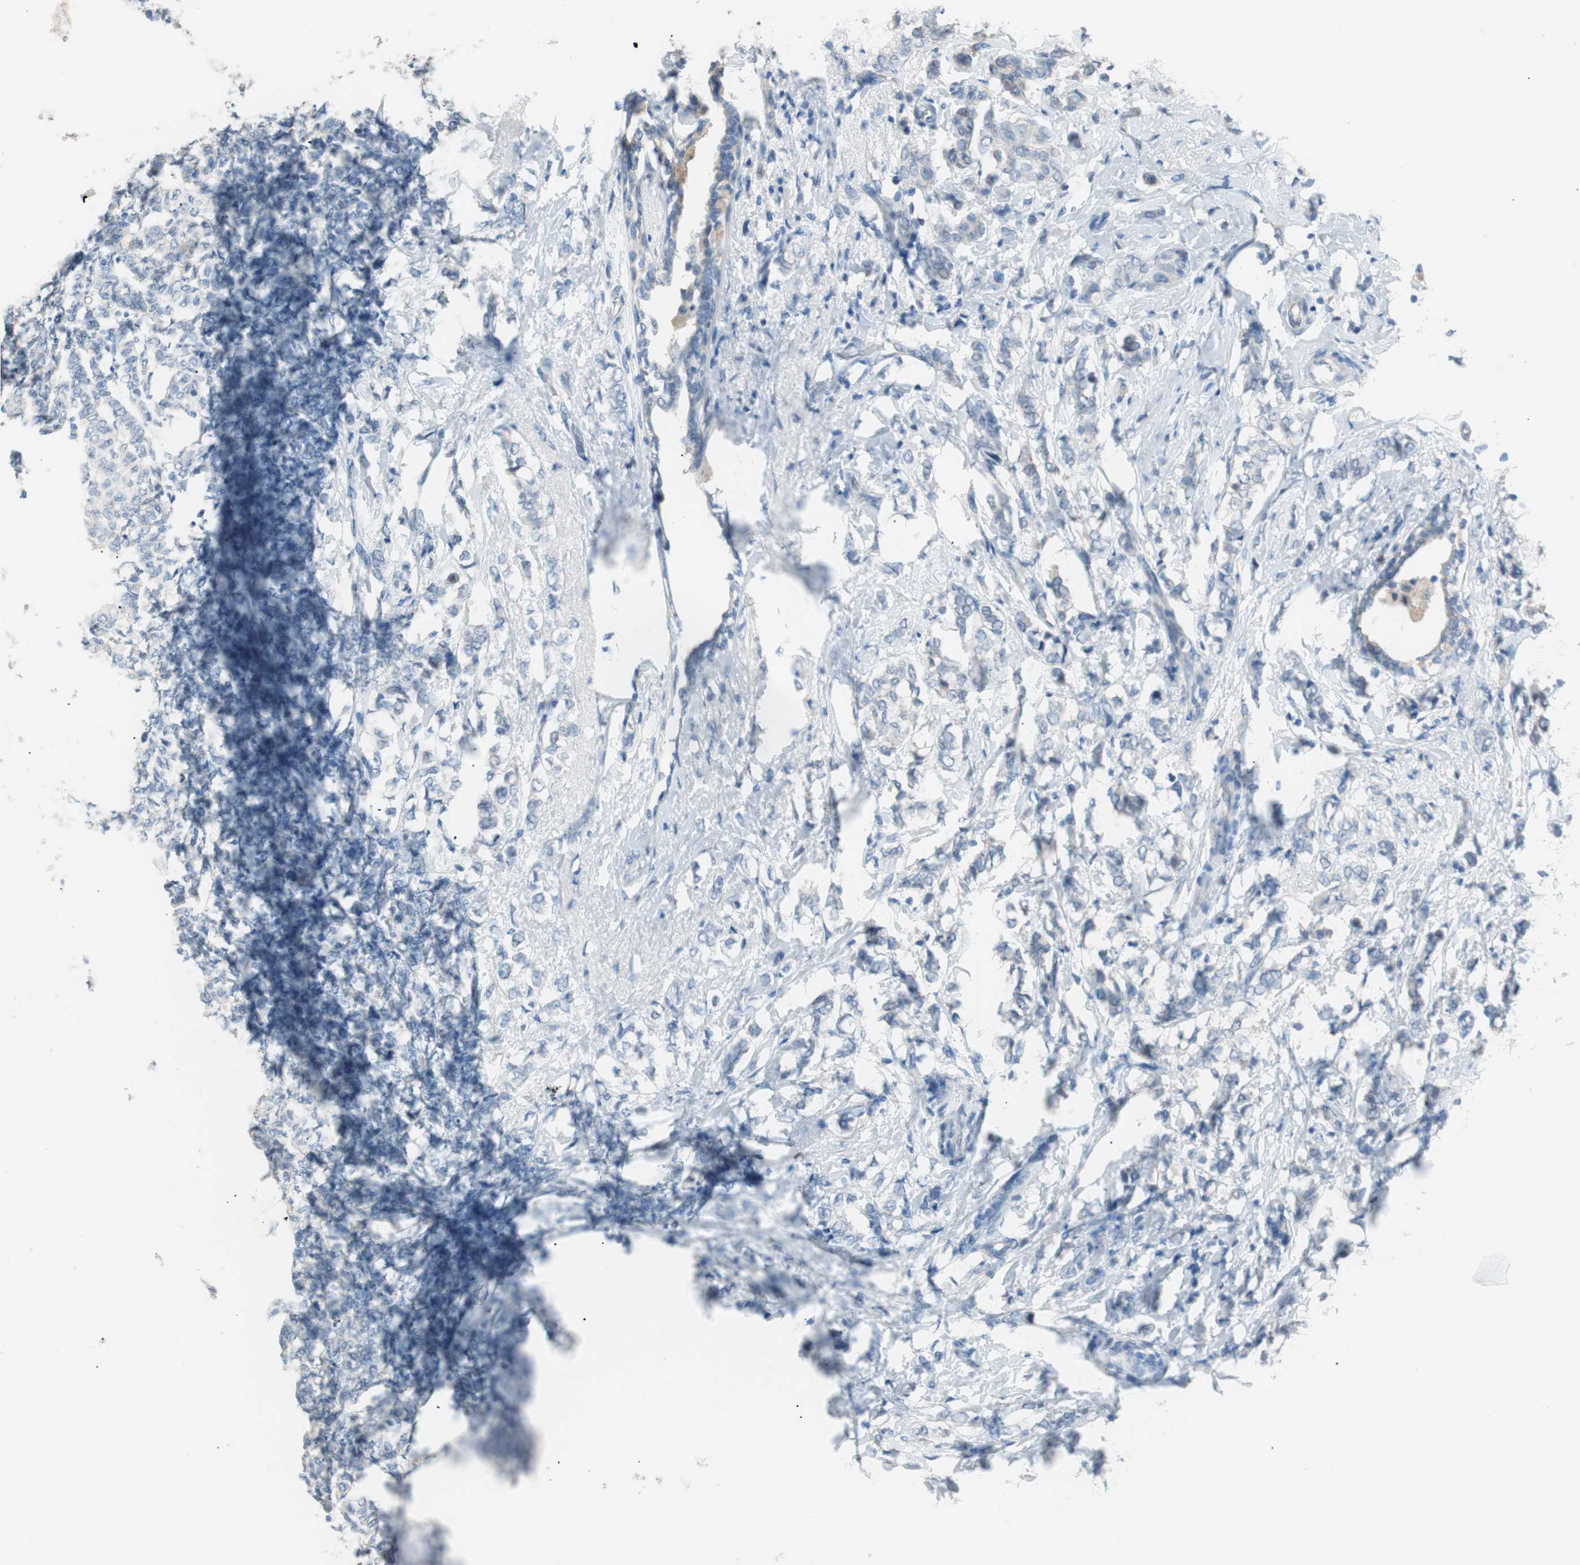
{"staining": {"intensity": "negative", "quantity": "none", "location": "none"}, "tissue": "breast cancer", "cell_type": "Tumor cells", "image_type": "cancer", "snomed": [{"axis": "morphology", "description": "Lobular carcinoma"}, {"axis": "topography", "description": "Breast"}], "caption": "Tumor cells show no significant protein positivity in lobular carcinoma (breast).", "gene": "VIL1", "patient": {"sex": "female", "age": 60}}